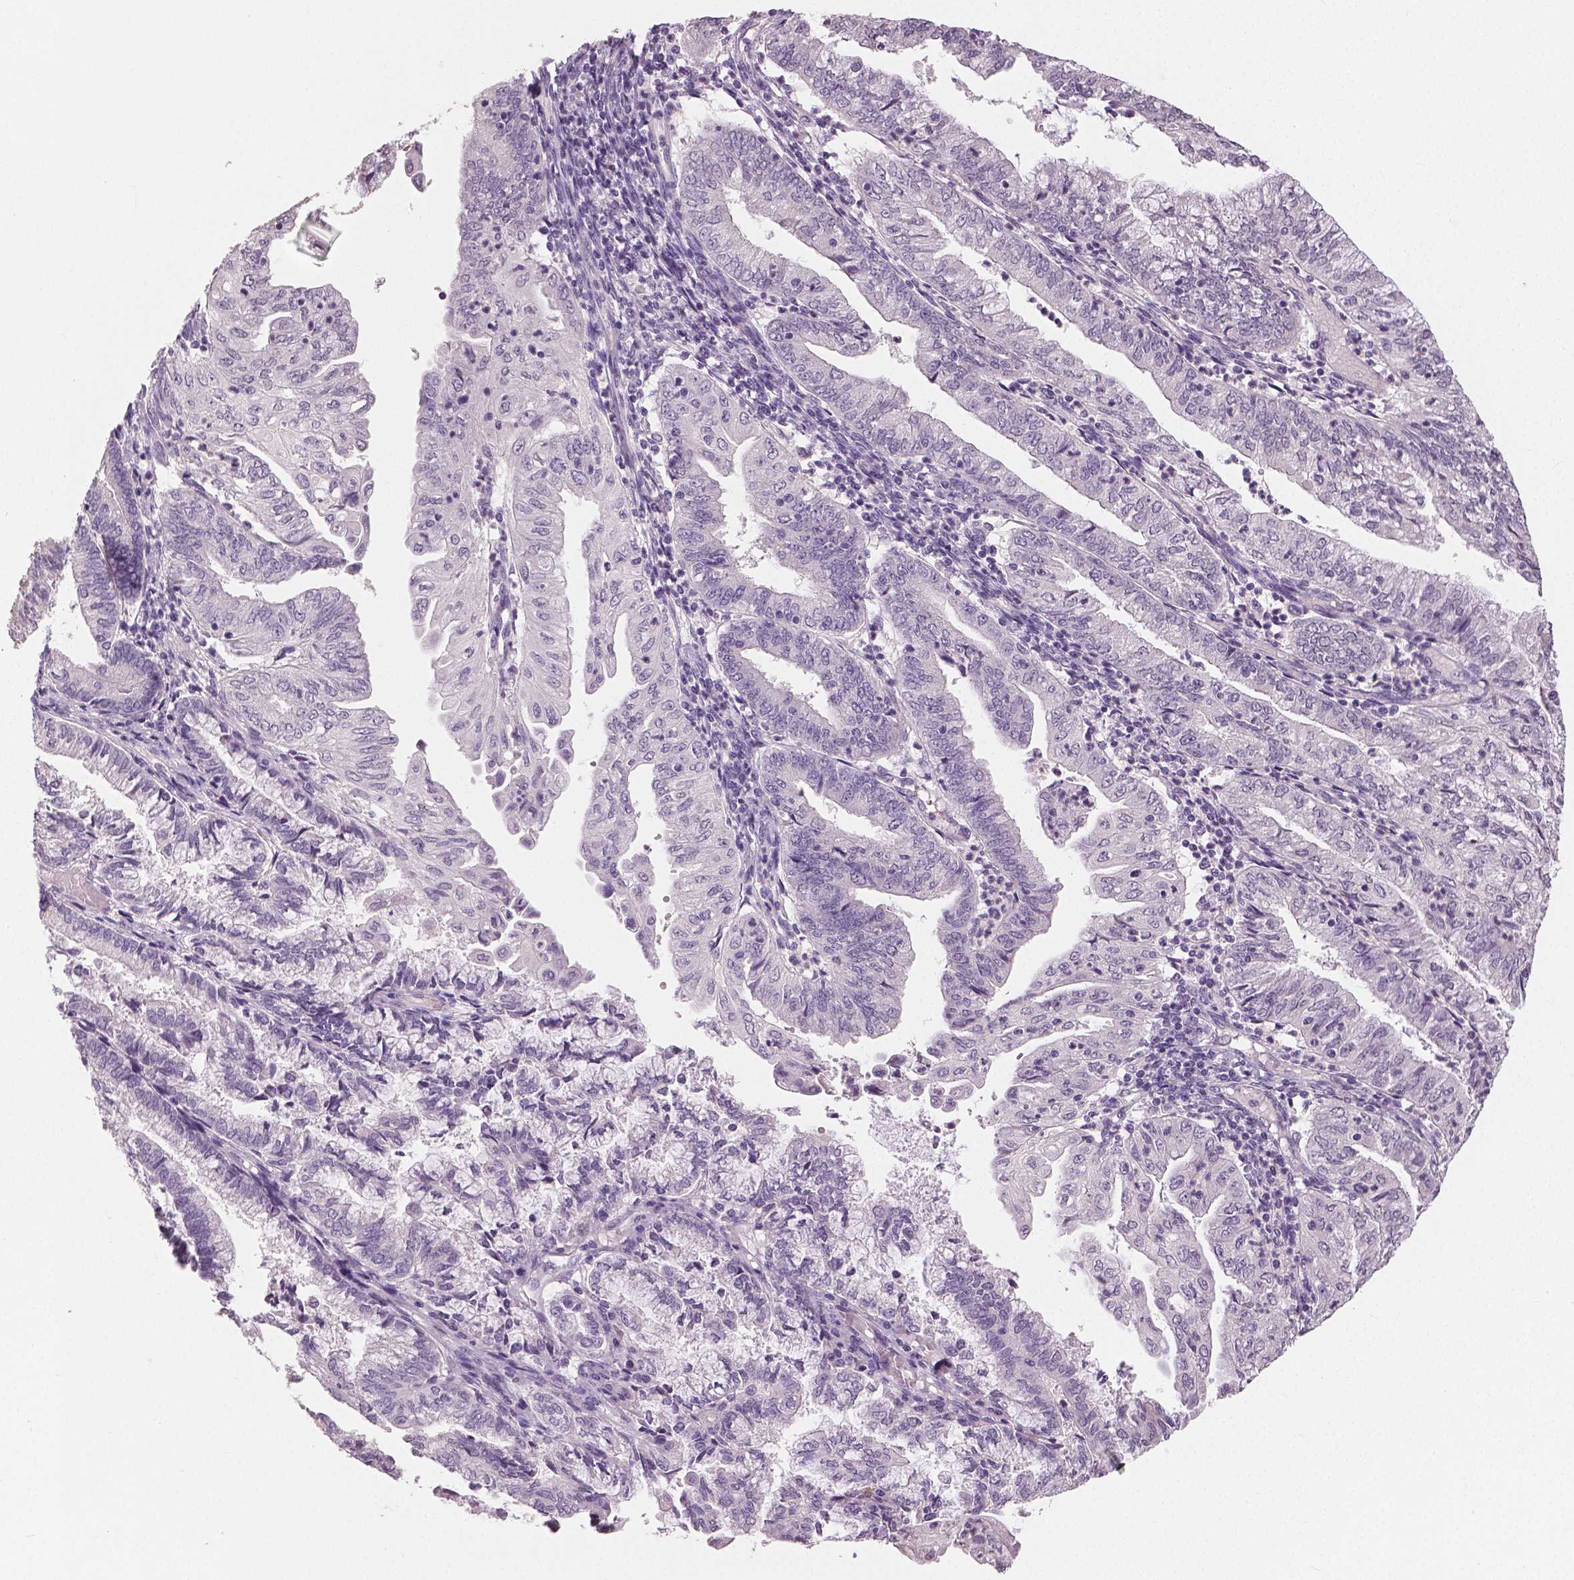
{"staining": {"intensity": "negative", "quantity": "none", "location": "none"}, "tissue": "endometrial cancer", "cell_type": "Tumor cells", "image_type": "cancer", "snomed": [{"axis": "morphology", "description": "Adenocarcinoma, NOS"}, {"axis": "topography", "description": "Endometrium"}], "caption": "Immunohistochemistry (IHC) image of neoplastic tissue: human endometrial adenocarcinoma stained with DAB (3,3'-diaminobenzidine) exhibits no significant protein expression in tumor cells. Brightfield microscopy of immunohistochemistry stained with DAB (brown) and hematoxylin (blue), captured at high magnification.", "gene": "NECAB1", "patient": {"sex": "female", "age": 55}}